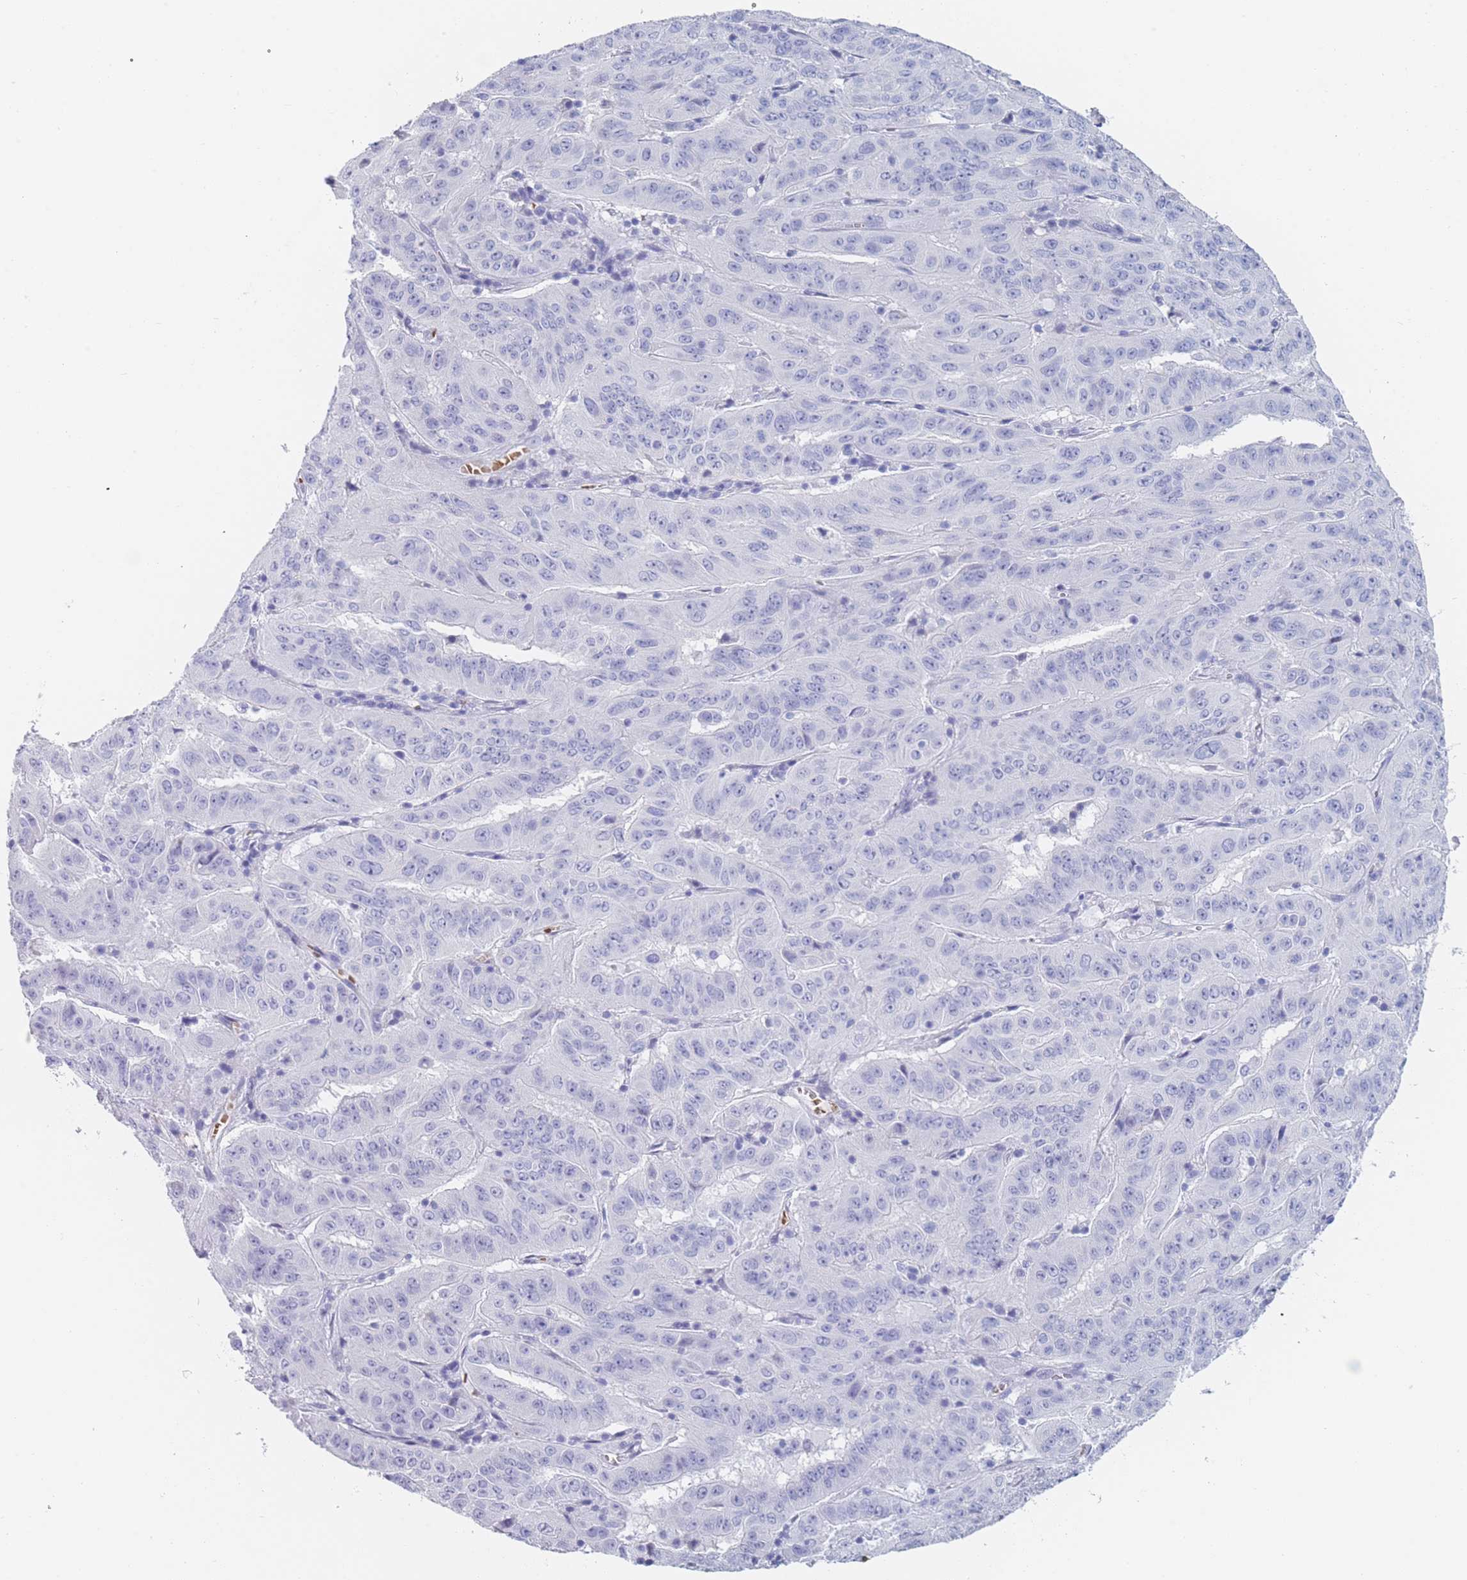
{"staining": {"intensity": "negative", "quantity": "none", "location": "none"}, "tissue": "pancreatic cancer", "cell_type": "Tumor cells", "image_type": "cancer", "snomed": [{"axis": "morphology", "description": "Adenocarcinoma, NOS"}, {"axis": "topography", "description": "Pancreas"}], "caption": "Immunohistochemistry image of neoplastic tissue: adenocarcinoma (pancreatic) stained with DAB displays no significant protein expression in tumor cells. The staining is performed using DAB brown chromogen with nuclei counter-stained in using hematoxylin.", "gene": "OR5D16", "patient": {"sex": "male", "age": 63}}